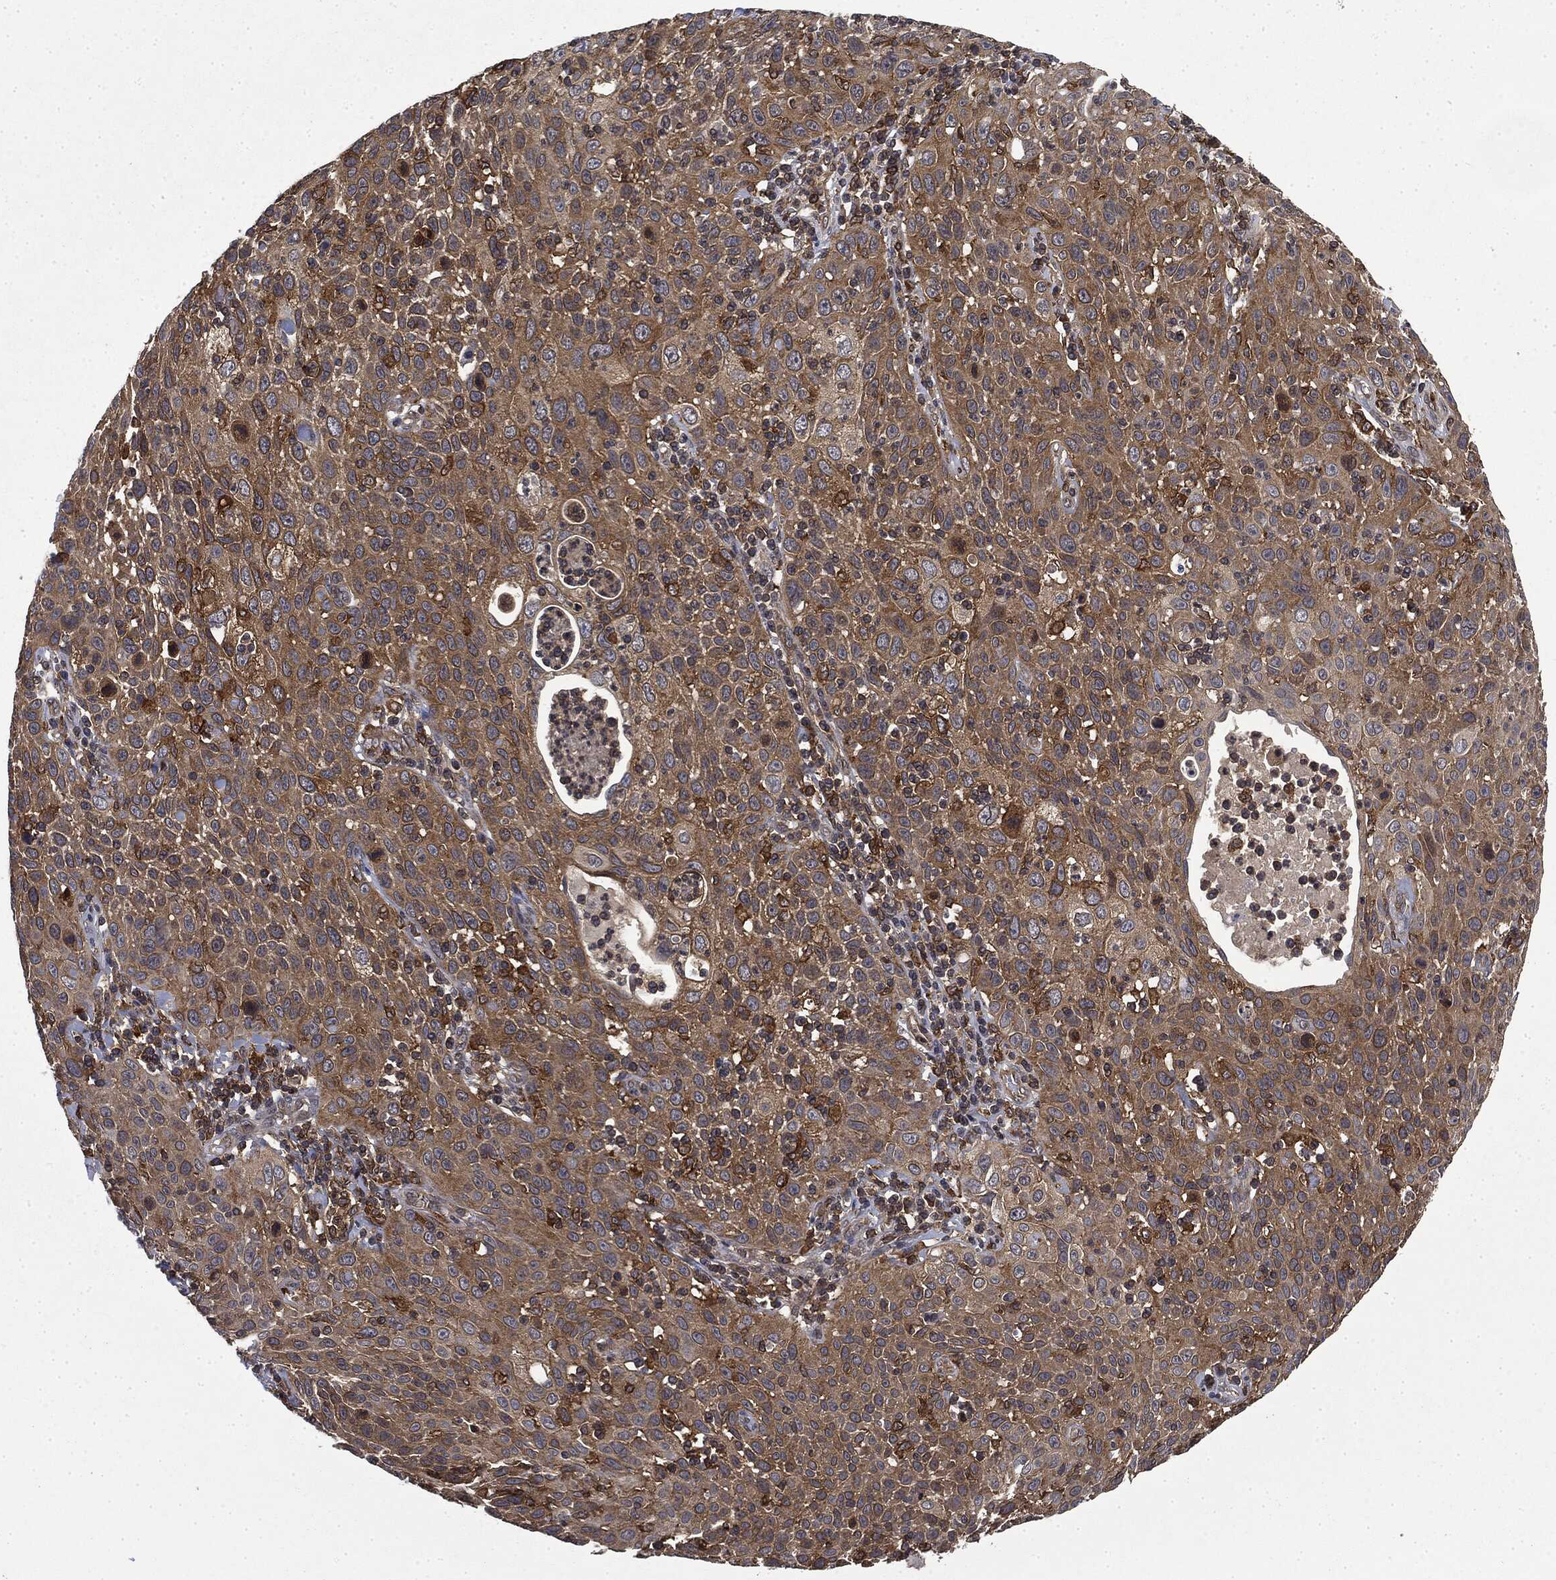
{"staining": {"intensity": "moderate", "quantity": ">75%", "location": "cytoplasmic/membranous"}, "tissue": "cervical cancer", "cell_type": "Tumor cells", "image_type": "cancer", "snomed": [{"axis": "morphology", "description": "Squamous cell carcinoma, NOS"}, {"axis": "topography", "description": "Cervix"}], "caption": "This photomicrograph reveals IHC staining of squamous cell carcinoma (cervical), with medium moderate cytoplasmic/membranous staining in about >75% of tumor cells.", "gene": "SNX5", "patient": {"sex": "female", "age": 26}}